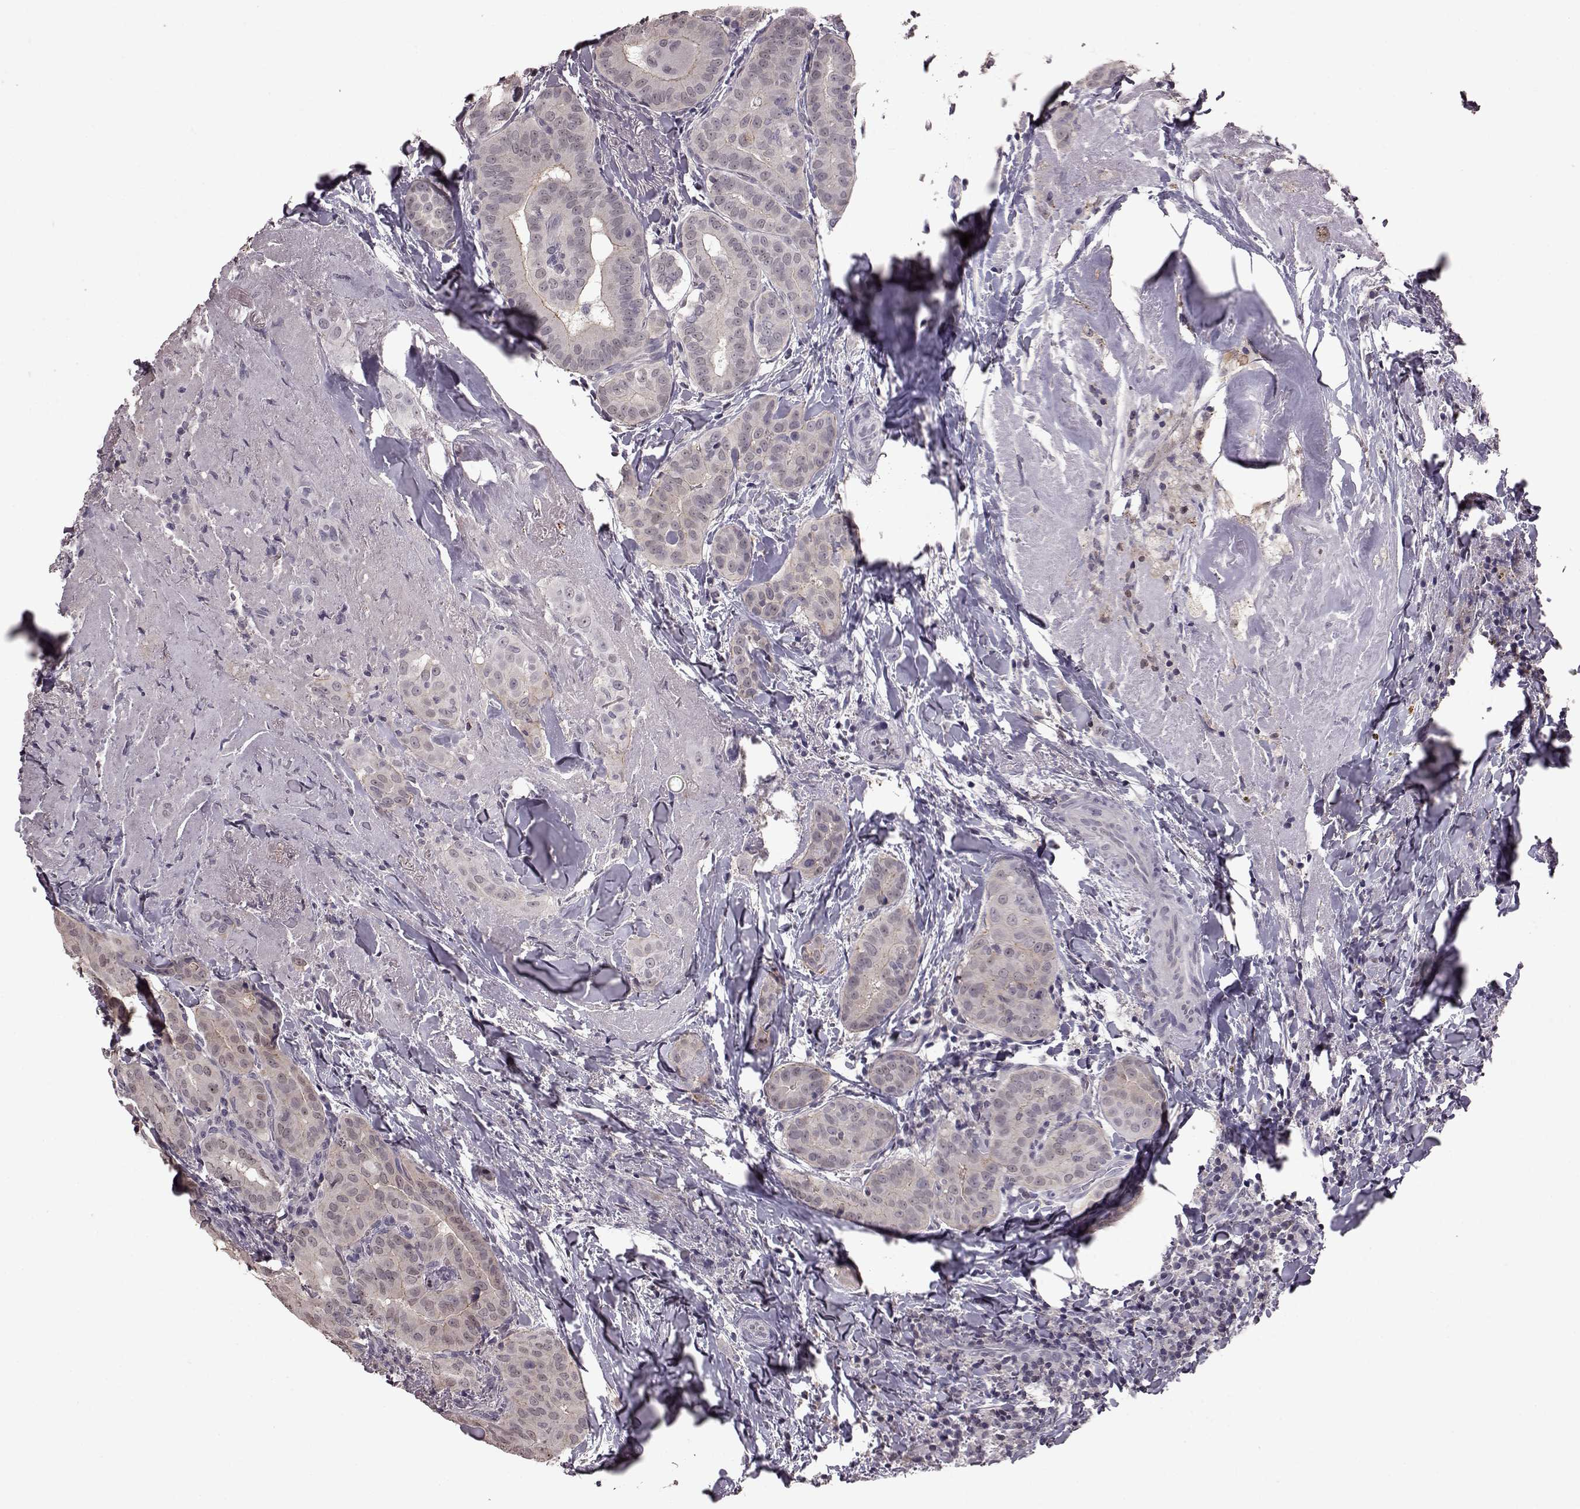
{"staining": {"intensity": "negative", "quantity": "none", "location": "none"}, "tissue": "thyroid cancer", "cell_type": "Tumor cells", "image_type": "cancer", "snomed": [{"axis": "morphology", "description": "Papillary adenocarcinoma, NOS"}, {"axis": "morphology", "description": "Papillary adenoma metastatic"}, {"axis": "topography", "description": "Thyroid gland"}], "caption": "Tumor cells show no significant protein positivity in thyroid cancer (papillary adenoma metastatic).", "gene": "TSKS", "patient": {"sex": "female", "age": 50}}